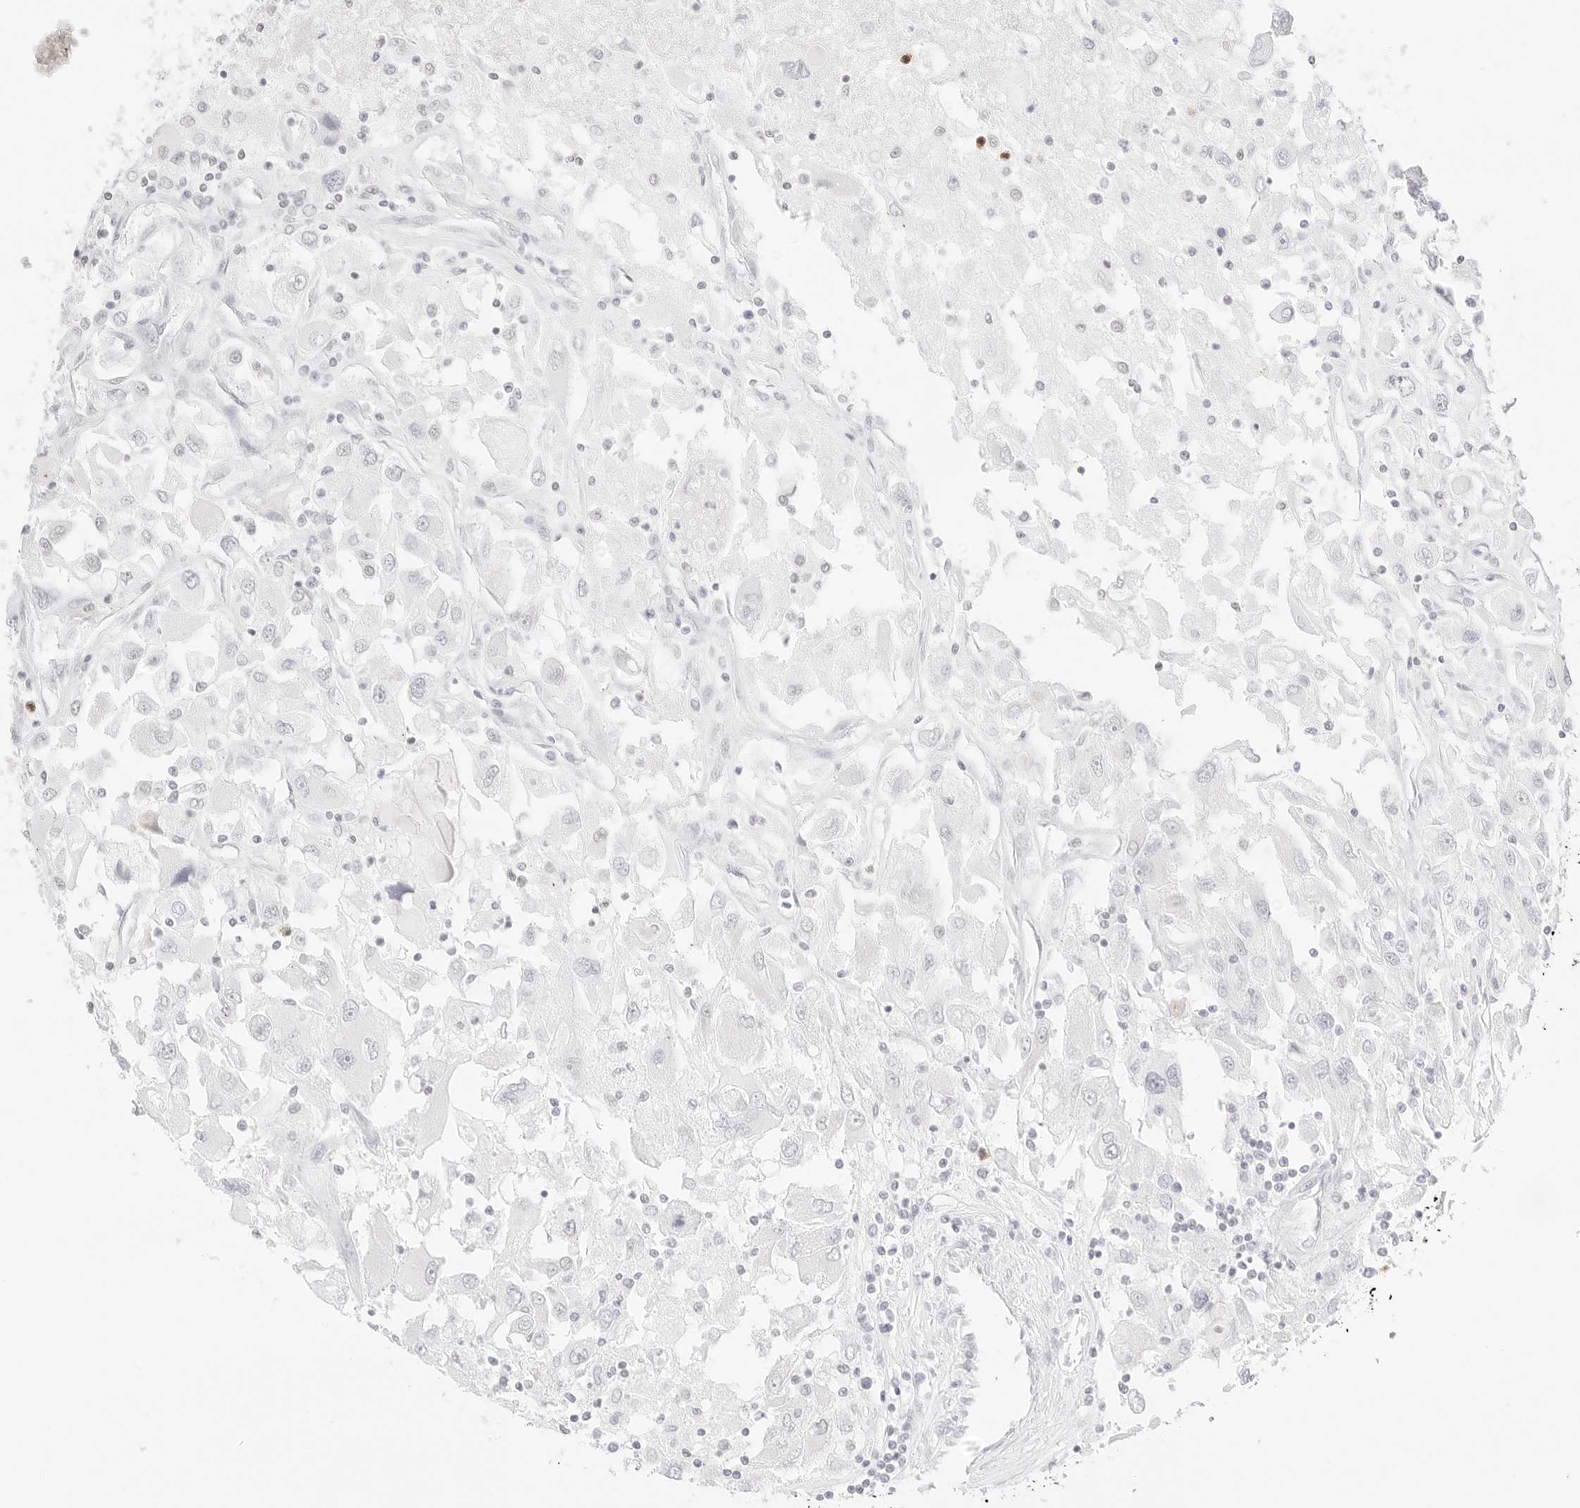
{"staining": {"intensity": "negative", "quantity": "none", "location": "none"}, "tissue": "renal cancer", "cell_type": "Tumor cells", "image_type": "cancer", "snomed": [{"axis": "morphology", "description": "Adenocarcinoma, NOS"}, {"axis": "topography", "description": "Kidney"}], "caption": "Immunohistochemistry of human adenocarcinoma (renal) displays no positivity in tumor cells.", "gene": "FBLN5", "patient": {"sex": "female", "age": 52}}